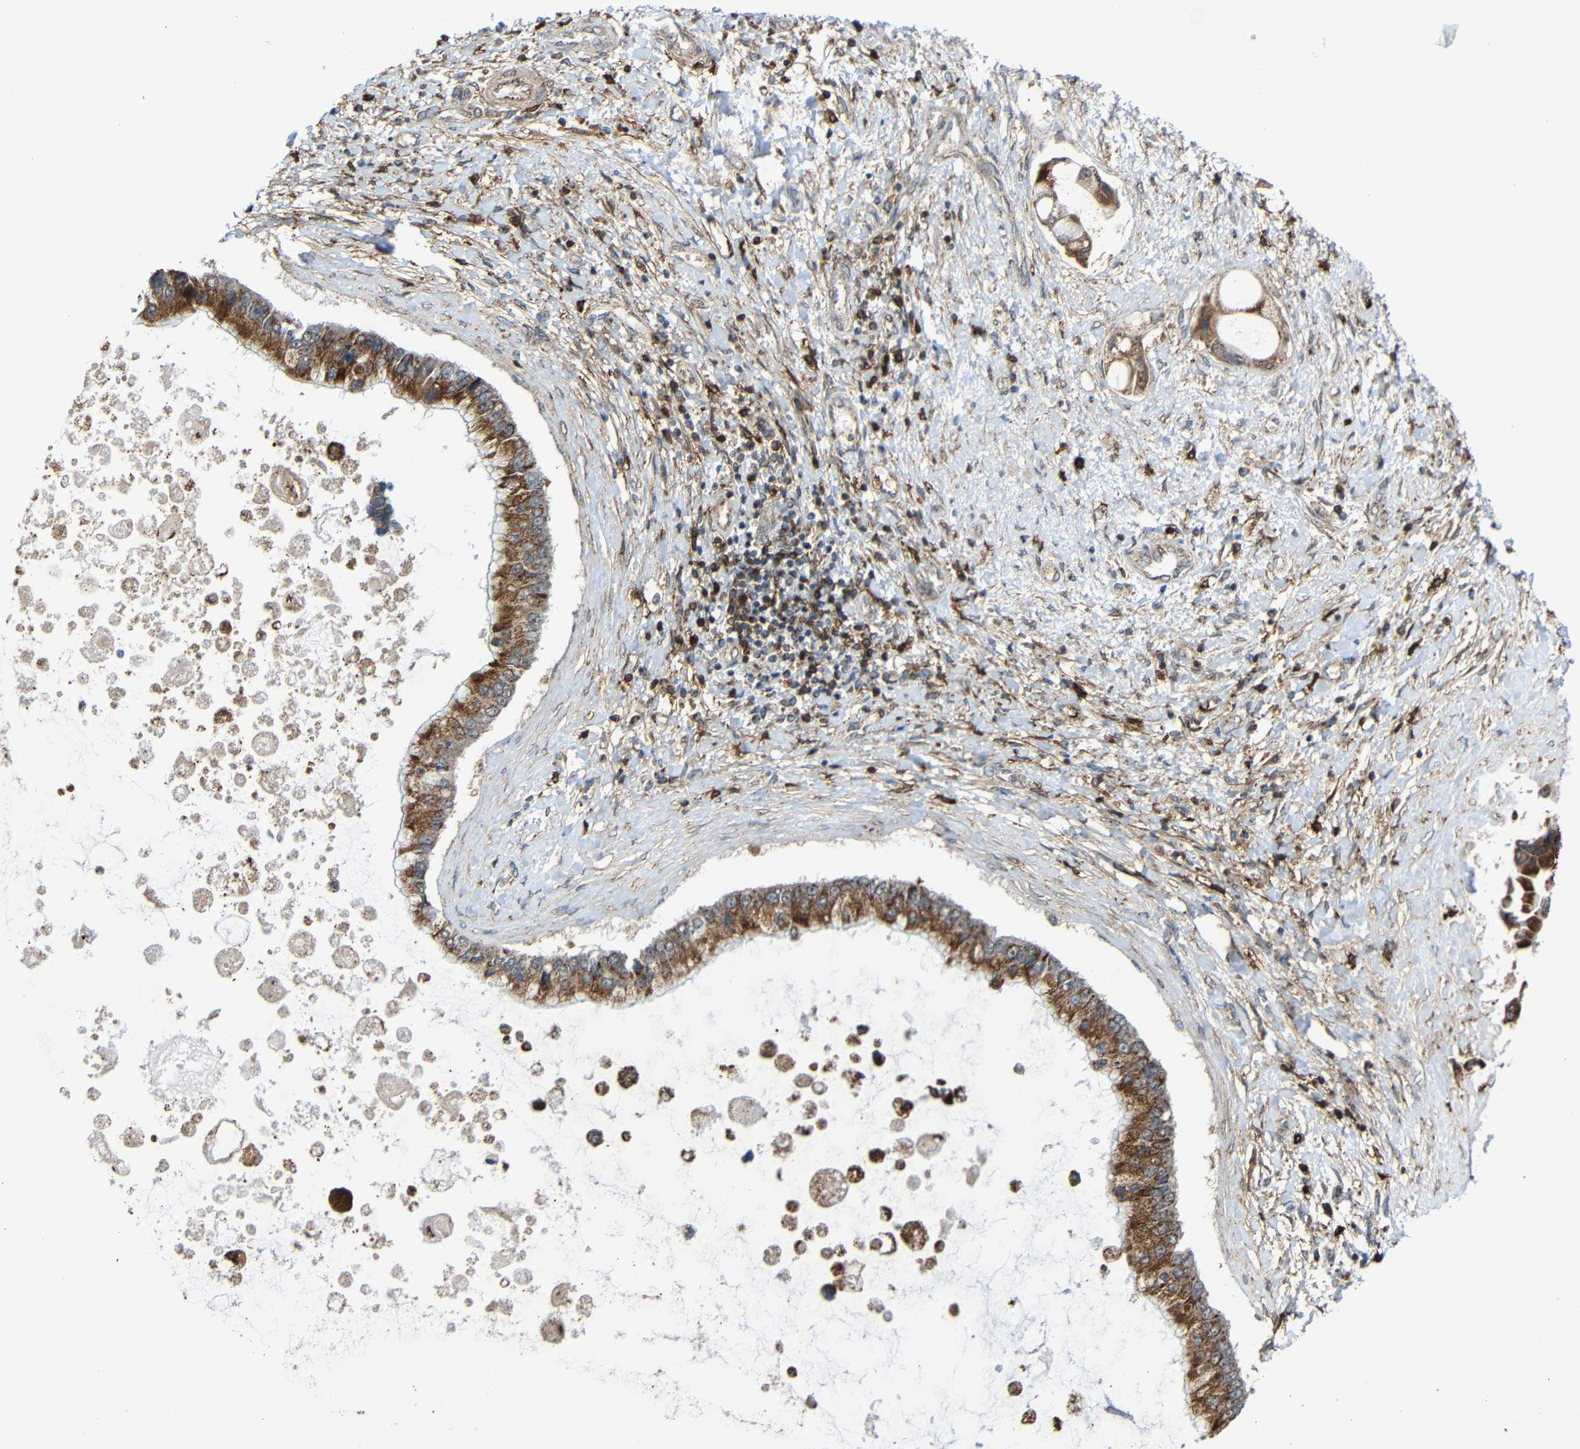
{"staining": {"intensity": "moderate", "quantity": ">75%", "location": "cytoplasmic/membranous"}, "tissue": "liver cancer", "cell_type": "Tumor cells", "image_type": "cancer", "snomed": [{"axis": "morphology", "description": "Cholangiocarcinoma"}, {"axis": "topography", "description": "Liver"}], "caption": "Protein analysis of liver cancer (cholangiocarcinoma) tissue exhibits moderate cytoplasmic/membranous positivity in approximately >75% of tumor cells.", "gene": "C1GALT1", "patient": {"sex": "male", "age": 50}}